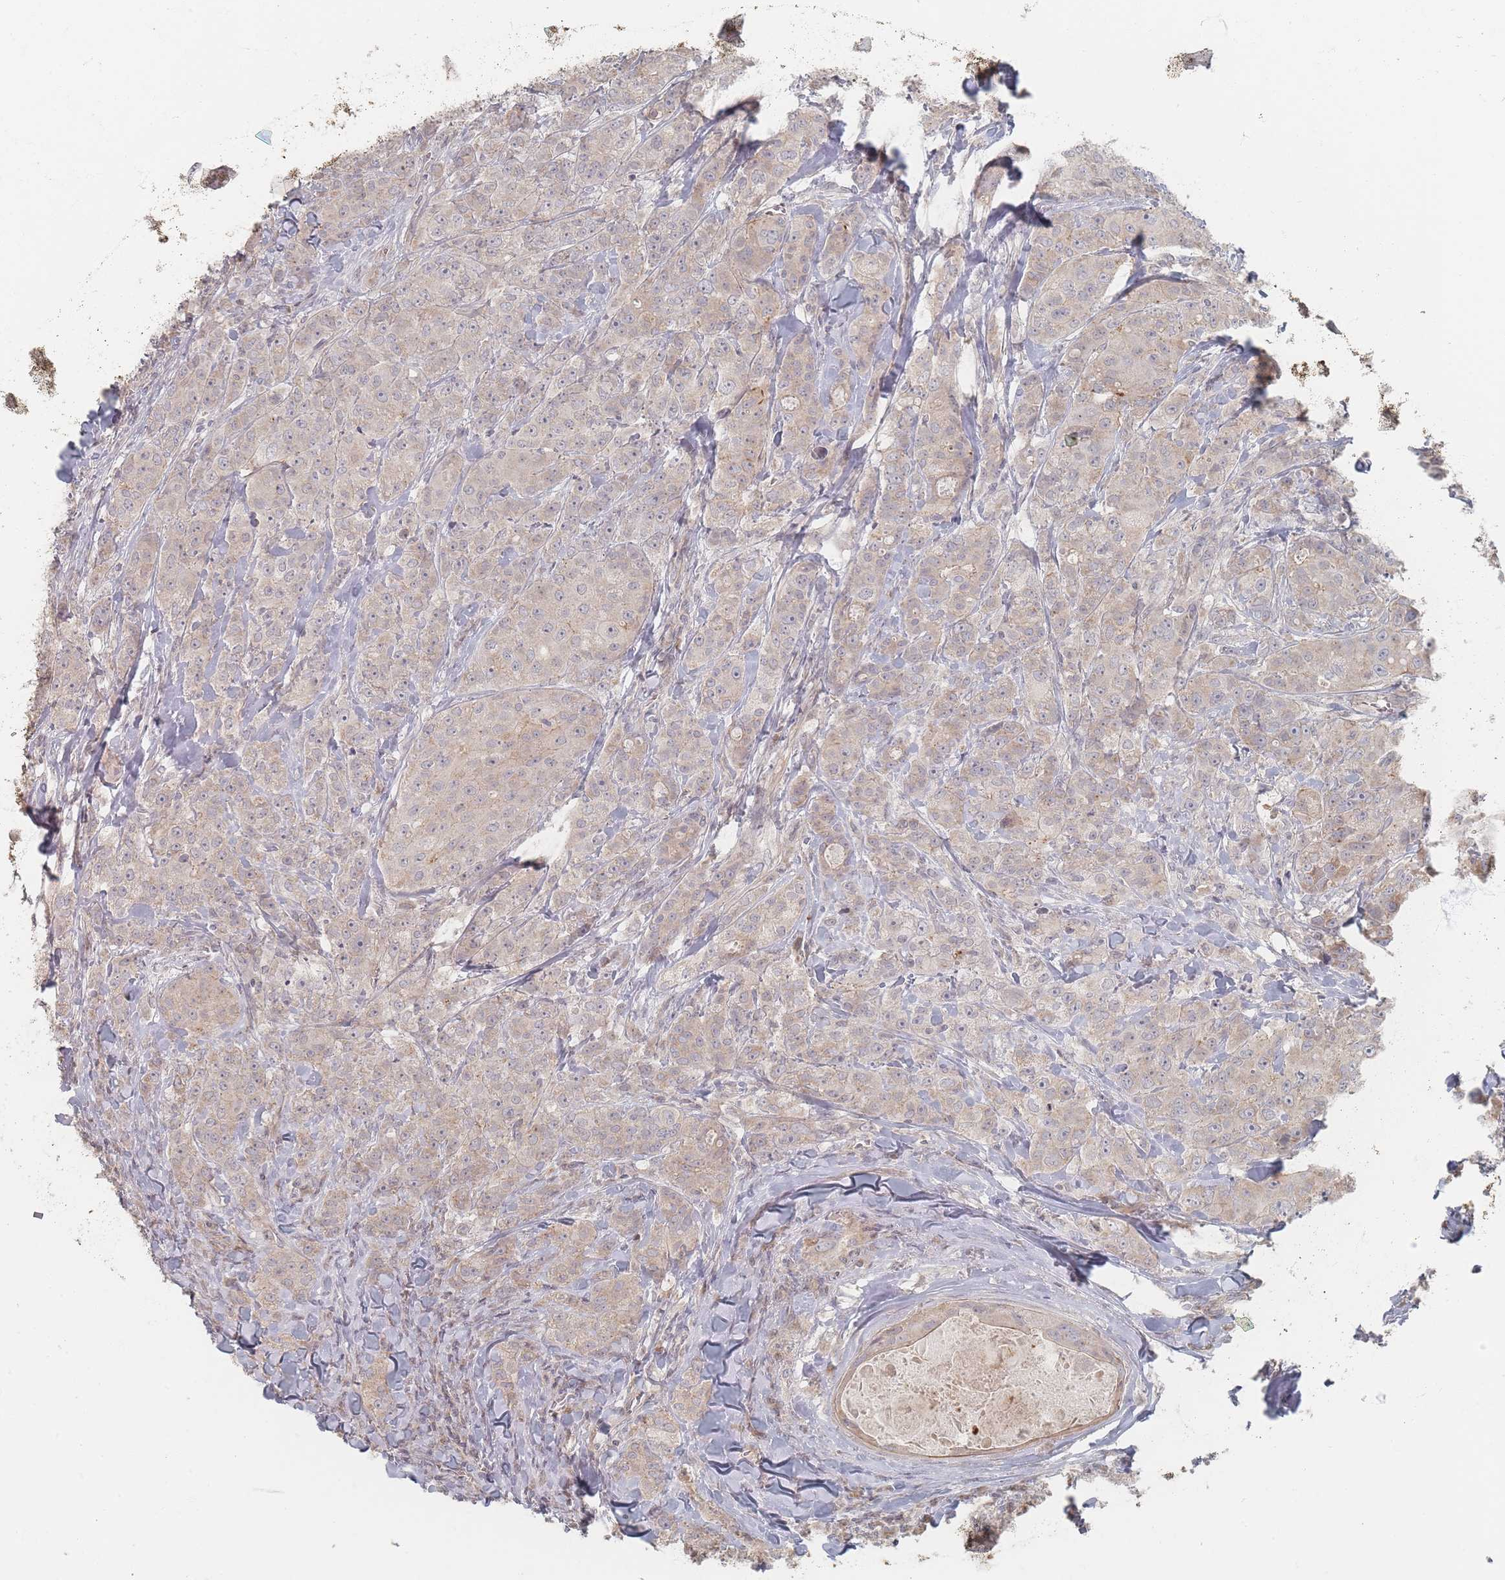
{"staining": {"intensity": "weak", "quantity": "<25%", "location": "cytoplasmic/membranous"}, "tissue": "breast cancer", "cell_type": "Tumor cells", "image_type": "cancer", "snomed": [{"axis": "morphology", "description": "Duct carcinoma"}, {"axis": "topography", "description": "Breast"}], "caption": "There is no significant expression in tumor cells of breast cancer (intraductal carcinoma).", "gene": "GLE1", "patient": {"sex": "female", "age": 43}}